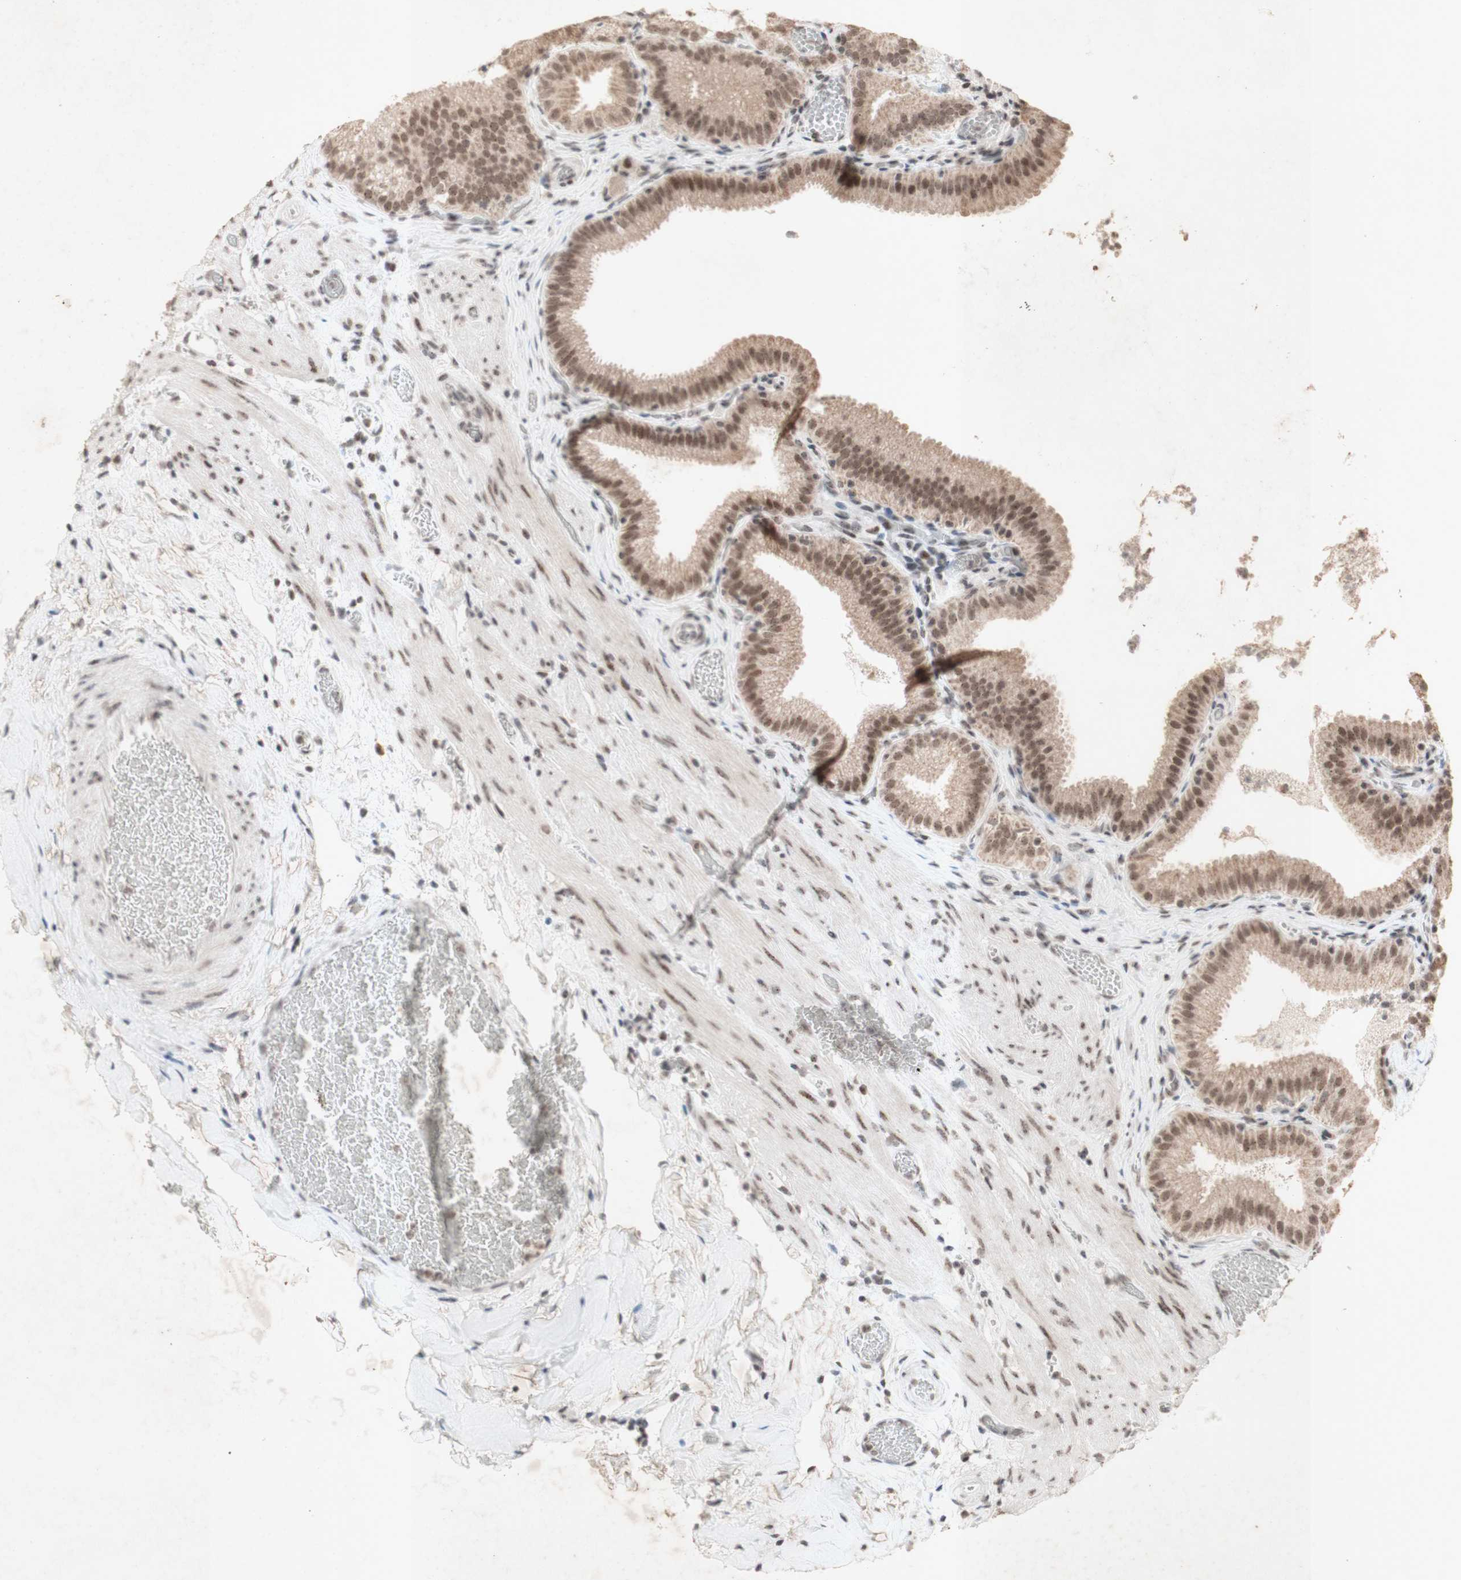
{"staining": {"intensity": "moderate", "quantity": ">75%", "location": "cytoplasmic/membranous,nuclear"}, "tissue": "gallbladder", "cell_type": "Glandular cells", "image_type": "normal", "snomed": [{"axis": "morphology", "description": "Normal tissue, NOS"}, {"axis": "topography", "description": "Gallbladder"}], "caption": "Protein expression analysis of normal human gallbladder reveals moderate cytoplasmic/membranous,nuclear expression in about >75% of glandular cells. (DAB = brown stain, brightfield microscopy at high magnification).", "gene": "CENPB", "patient": {"sex": "male", "age": 54}}